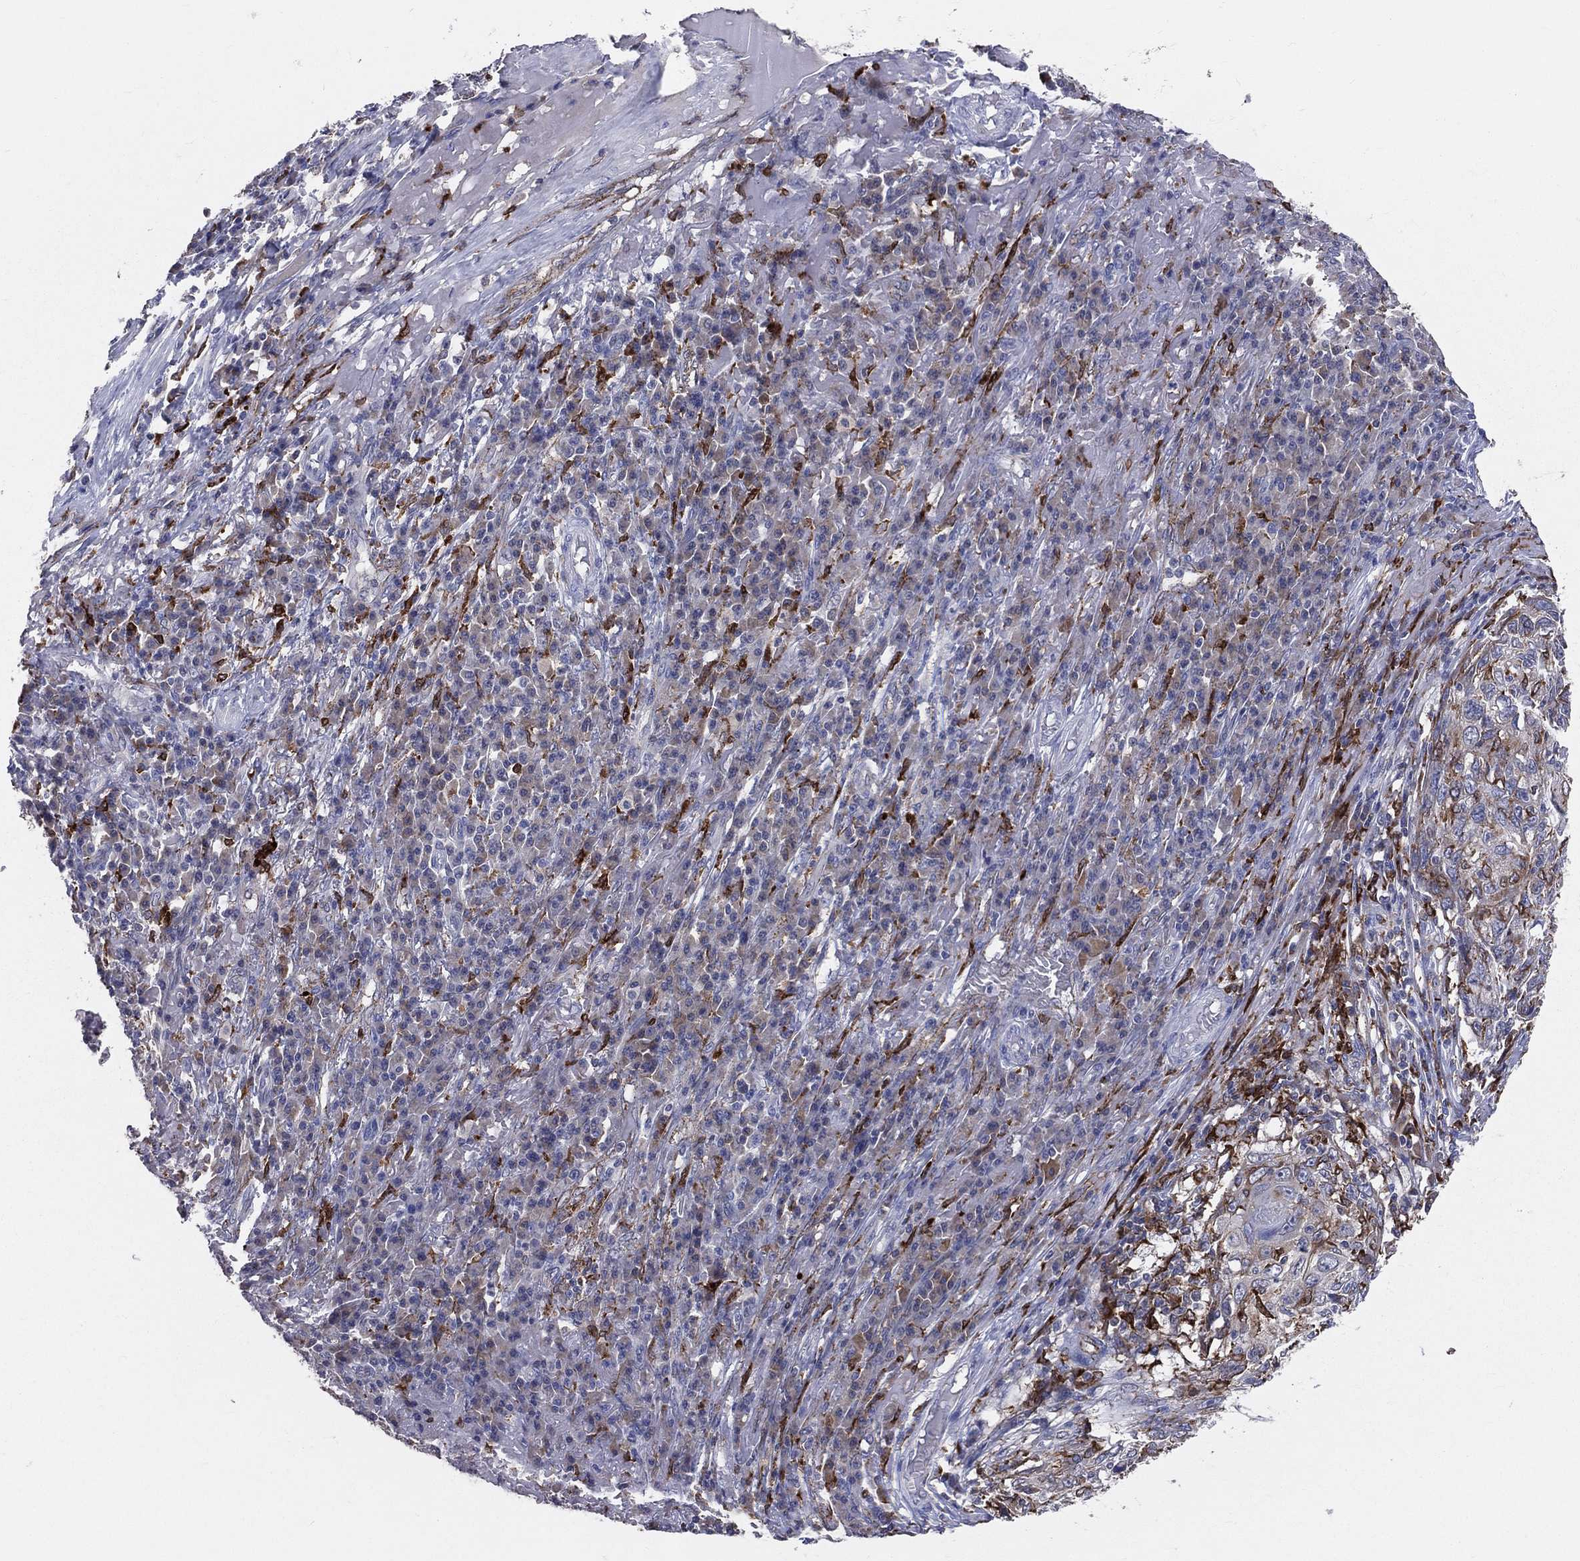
{"staining": {"intensity": "moderate", "quantity": "<25%", "location": "cytoplasmic/membranous"}, "tissue": "skin cancer", "cell_type": "Tumor cells", "image_type": "cancer", "snomed": [{"axis": "morphology", "description": "Squamous cell carcinoma, NOS"}, {"axis": "topography", "description": "Skin"}], "caption": "Moderate cytoplasmic/membranous protein staining is seen in about <25% of tumor cells in skin cancer.", "gene": "CD74", "patient": {"sex": "male", "age": 92}}